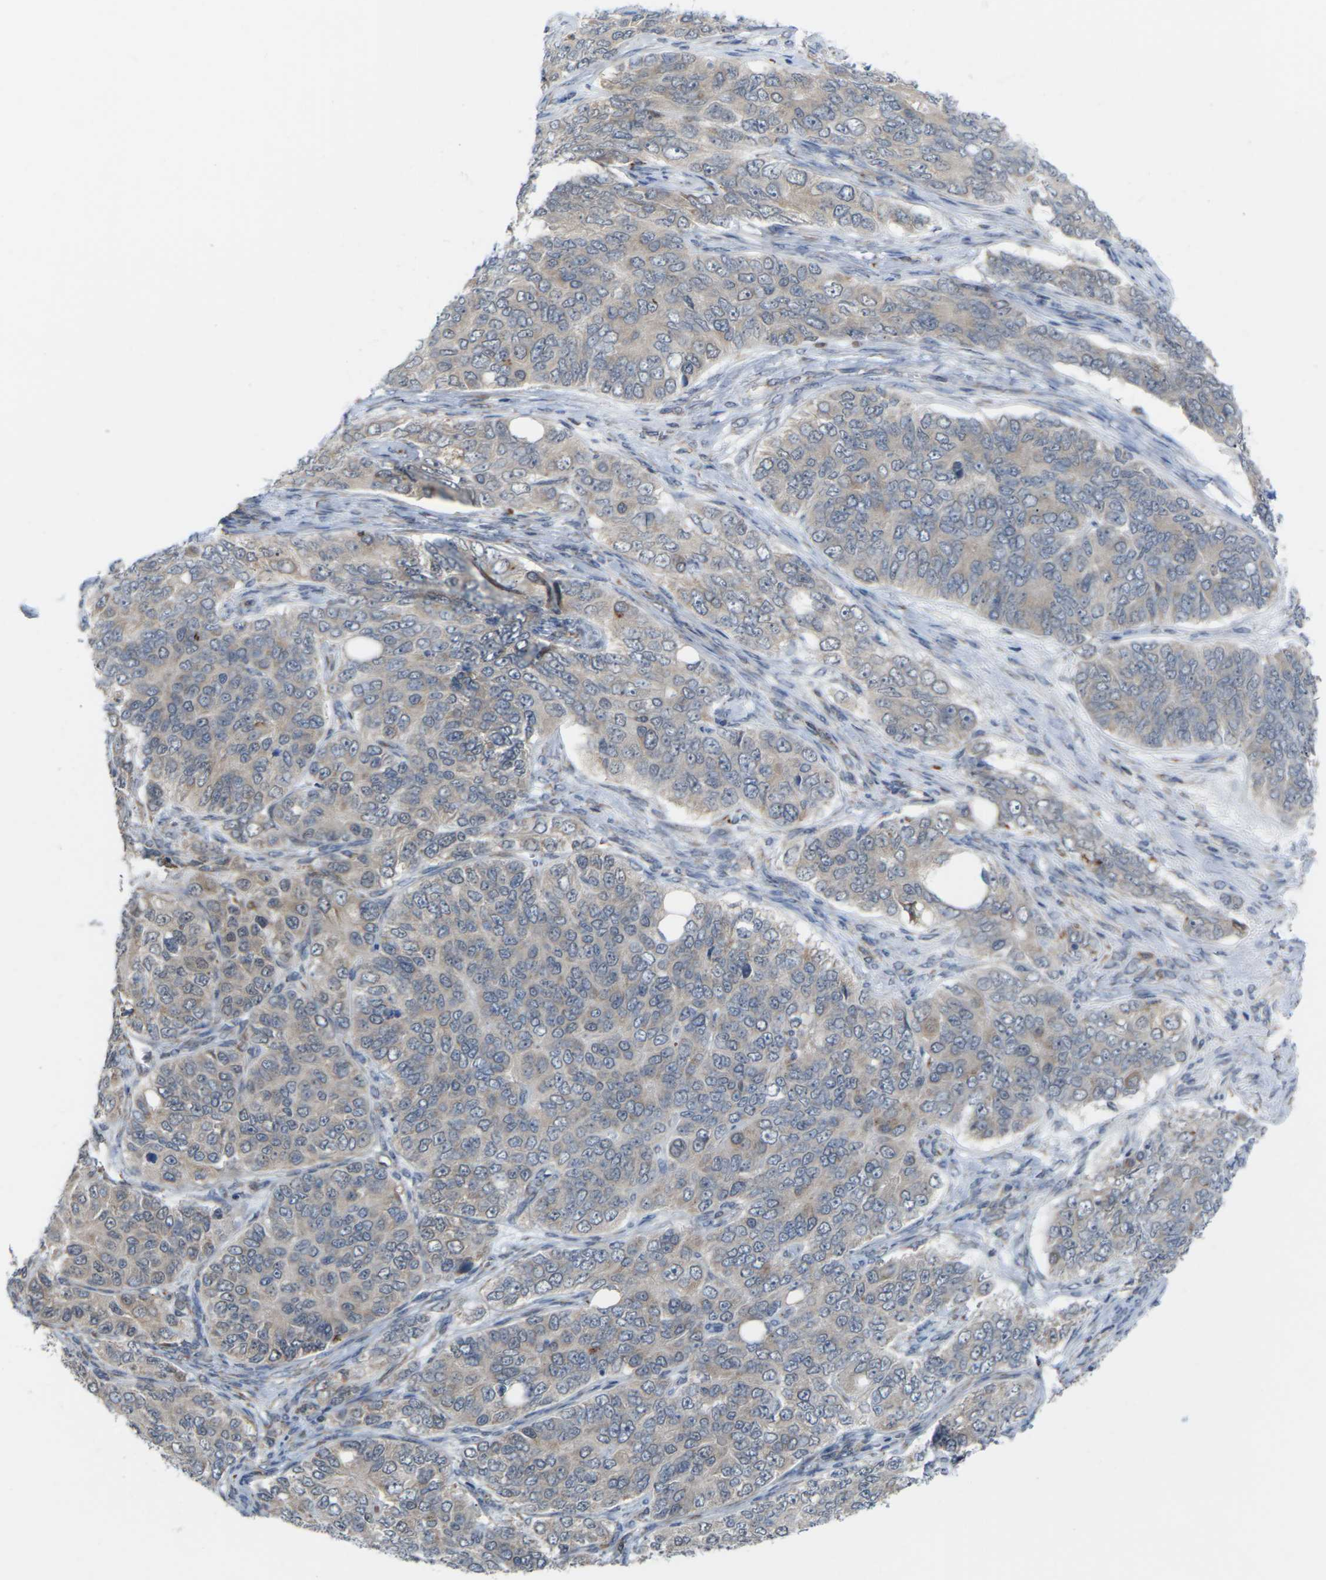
{"staining": {"intensity": "negative", "quantity": "none", "location": "none"}, "tissue": "ovarian cancer", "cell_type": "Tumor cells", "image_type": "cancer", "snomed": [{"axis": "morphology", "description": "Carcinoma, endometroid"}, {"axis": "topography", "description": "Ovary"}], "caption": "A histopathology image of ovarian endometroid carcinoma stained for a protein demonstrates no brown staining in tumor cells.", "gene": "PDZK1IP1", "patient": {"sex": "female", "age": 51}}